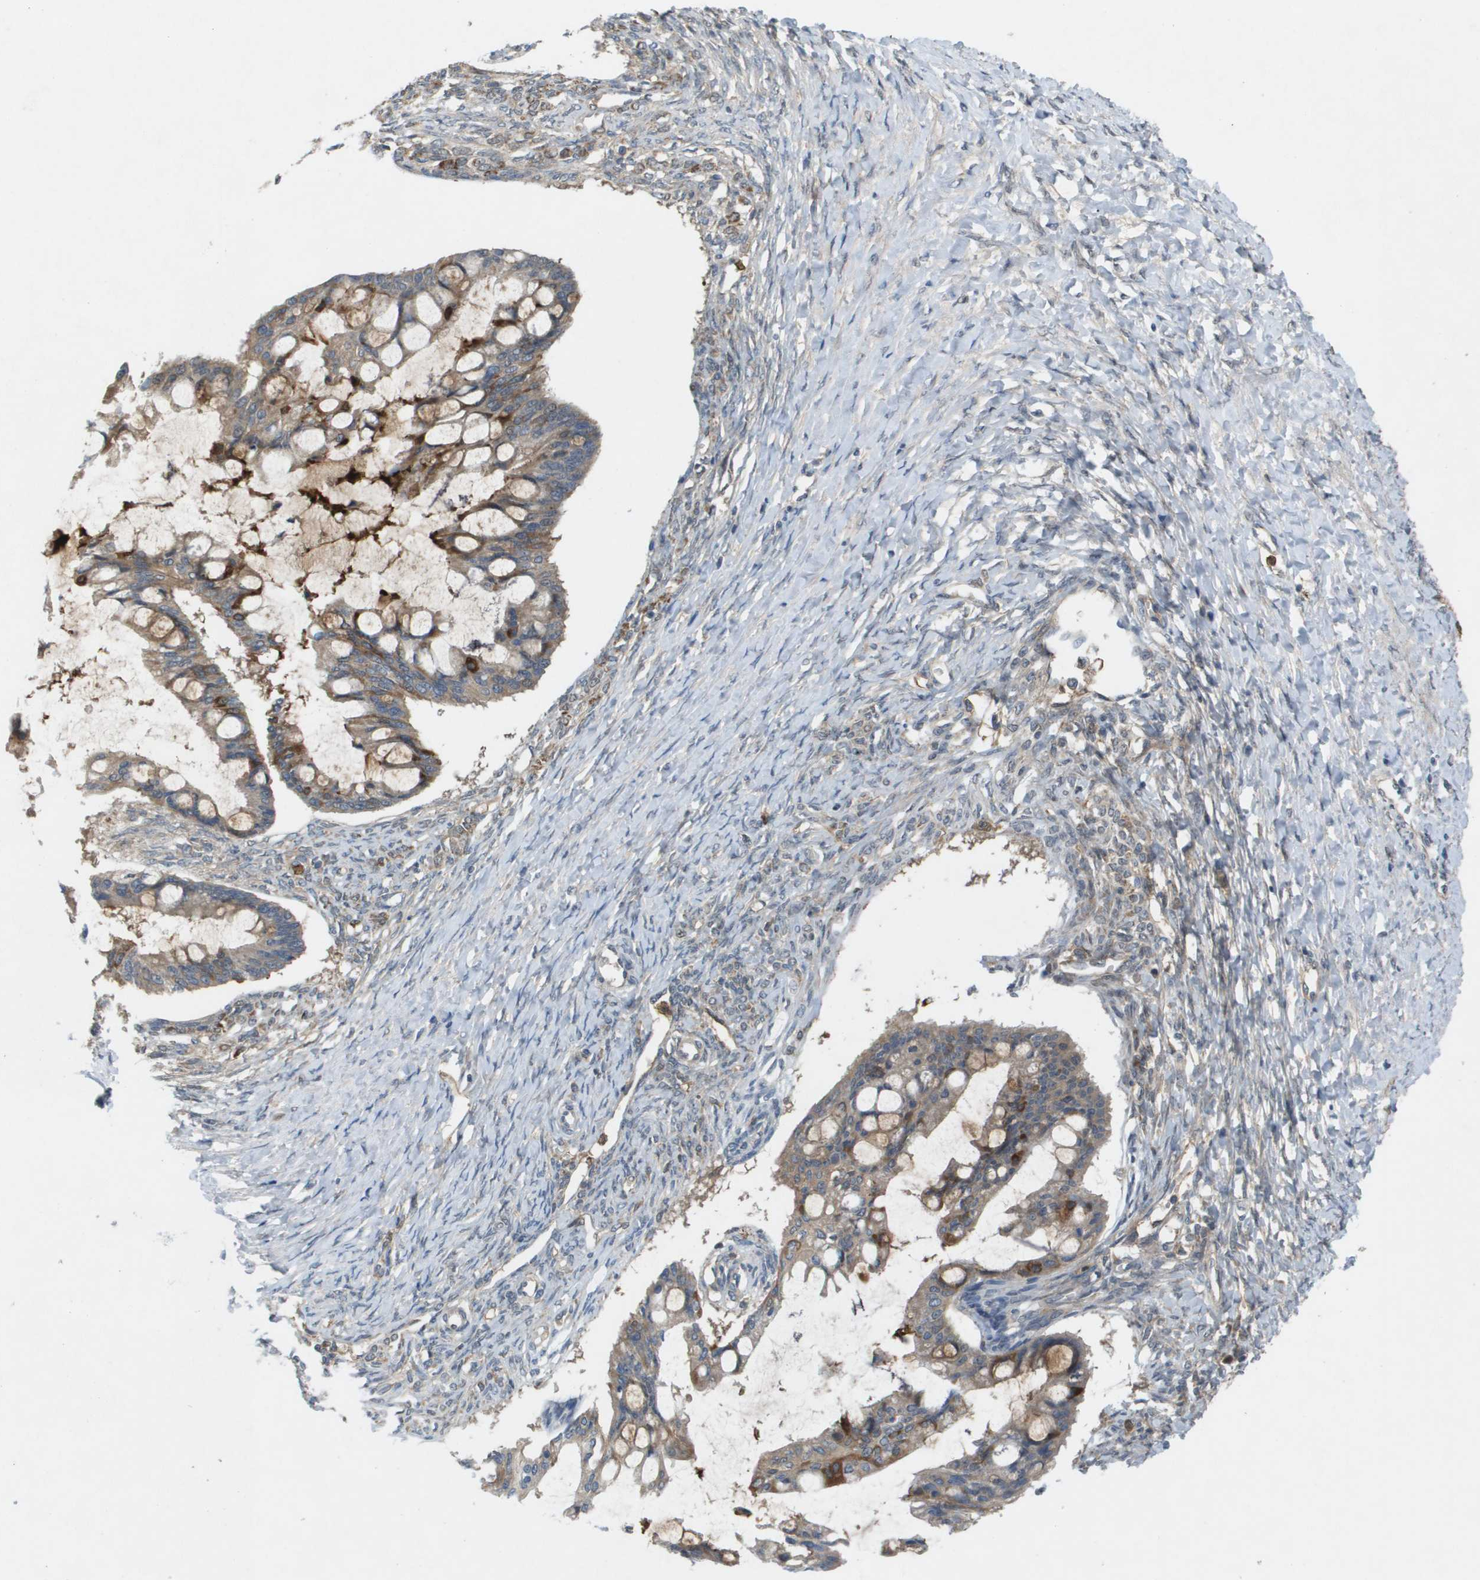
{"staining": {"intensity": "moderate", "quantity": ">75%", "location": "cytoplasmic/membranous"}, "tissue": "ovarian cancer", "cell_type": "Tumor cells", "image_type": "cancer", "snomed": [{"axis": "morphology", "description": "Cystadenocarcinoma, mucinous, NOS"}, {"axis": "topography", "description": "Ovary"}], "caption": "Protein expression analysis of ovarian mucinous cystadenocarcinoma displays moderate cytoplasmic/membranous positivity in about >75% of tumor cells.", "gene": "PALD1", "patient": {"sex": "female", "age": 73}}